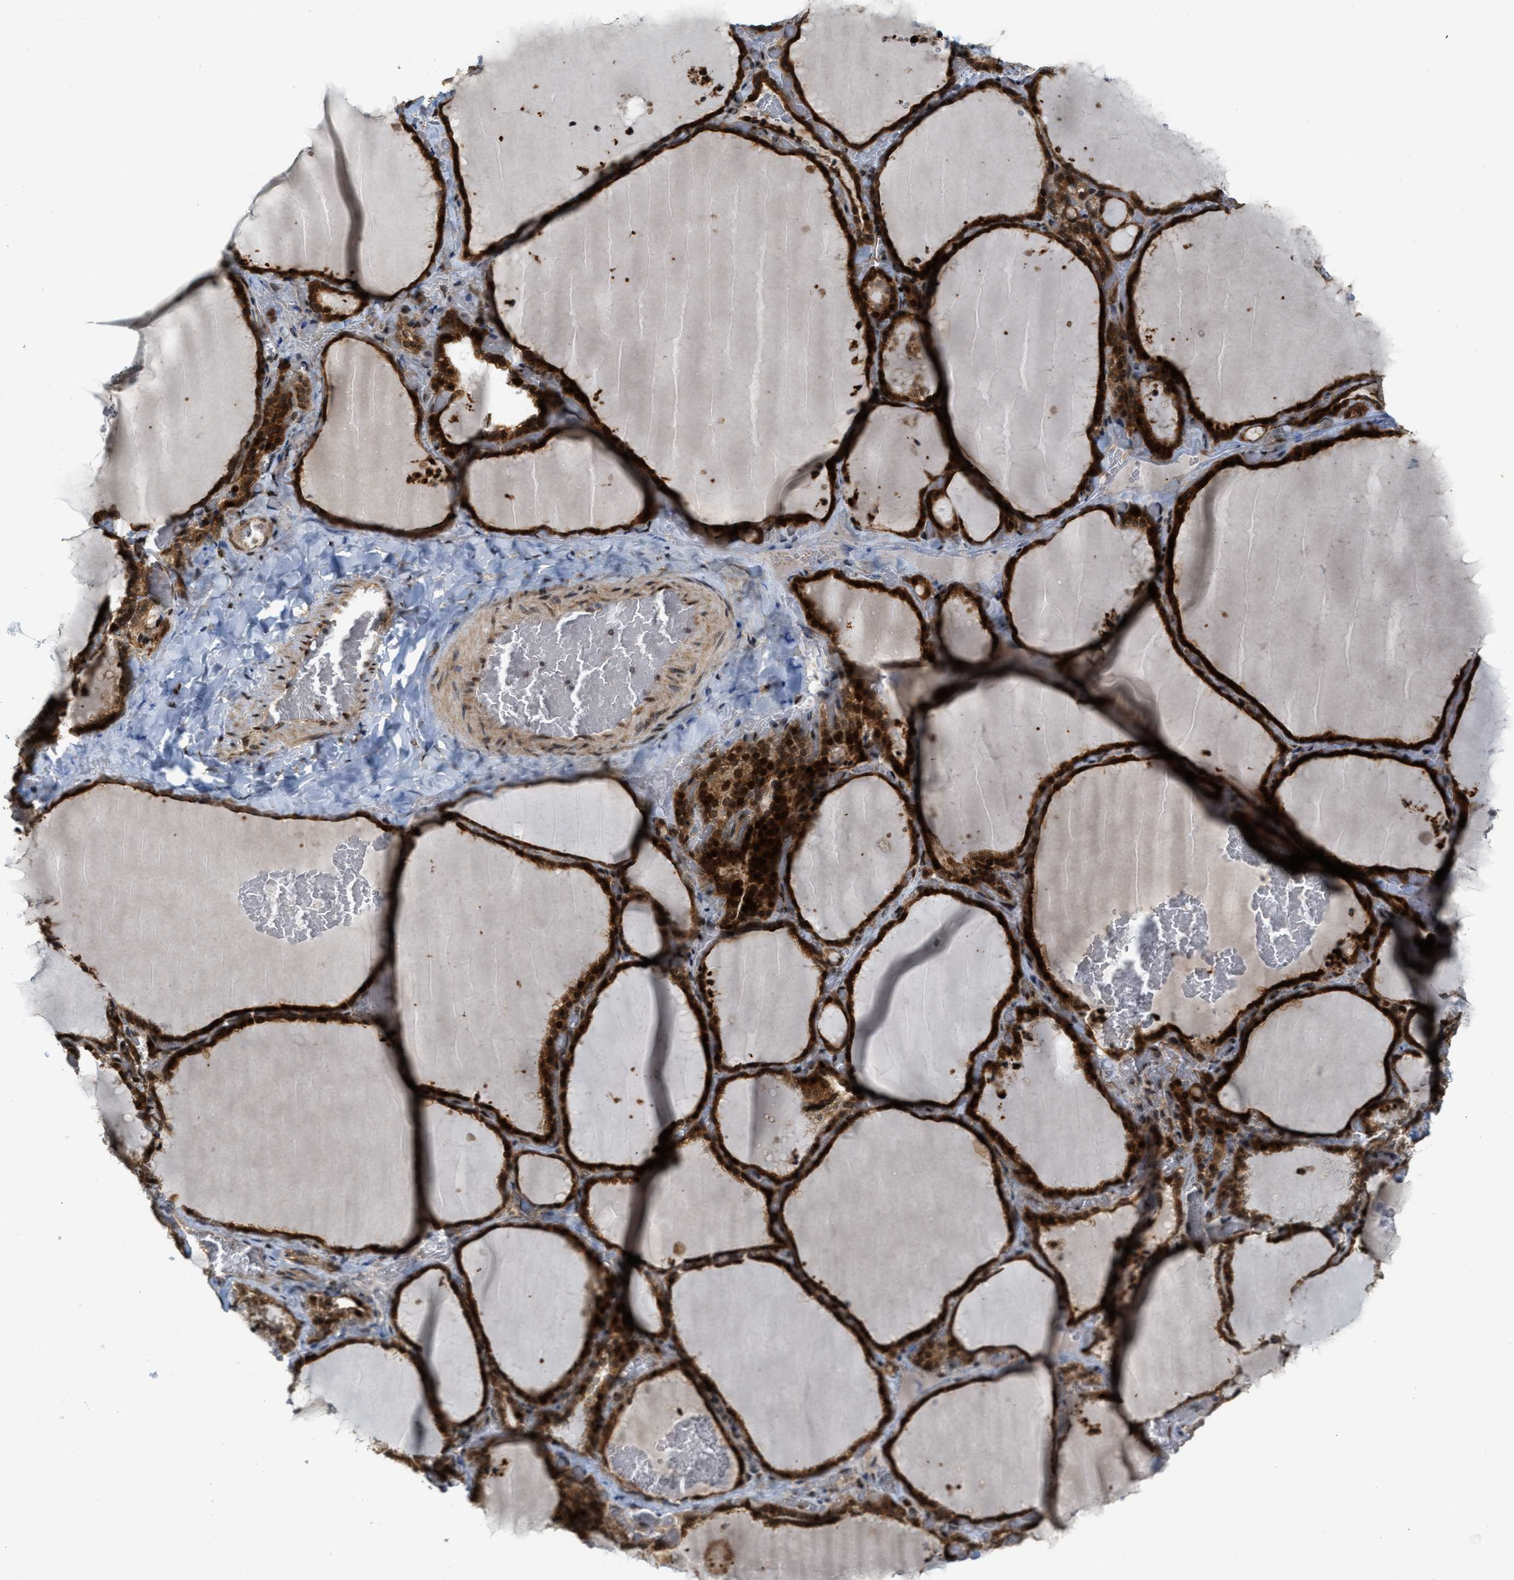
{"staining": {"intensity": "strong", "quantity": ">75%", "location": "cytoplasmic/membranous,nuclear"}, "tissue": "thyroid gland", "cell_type": "Glandular cells", "image_type": "normal", "snomed": [{"axis": "morphology", "description": "Normal tissue, NOS"}, {"axis": "topography", "description": "Thyroid gland"}], "caption": "A brown stain highlights strong cytoplasmic/membranous,nuclear positivity of a protein in glandular cells of unremarkable thyroid gland. The protein of interest is stained brown, and the nuclei are stained in blue (DAB IHC with brightfield microscopy, high magnification).", "gene": "SERTAD2", "patient": {"sex": "female", "age": 22}}